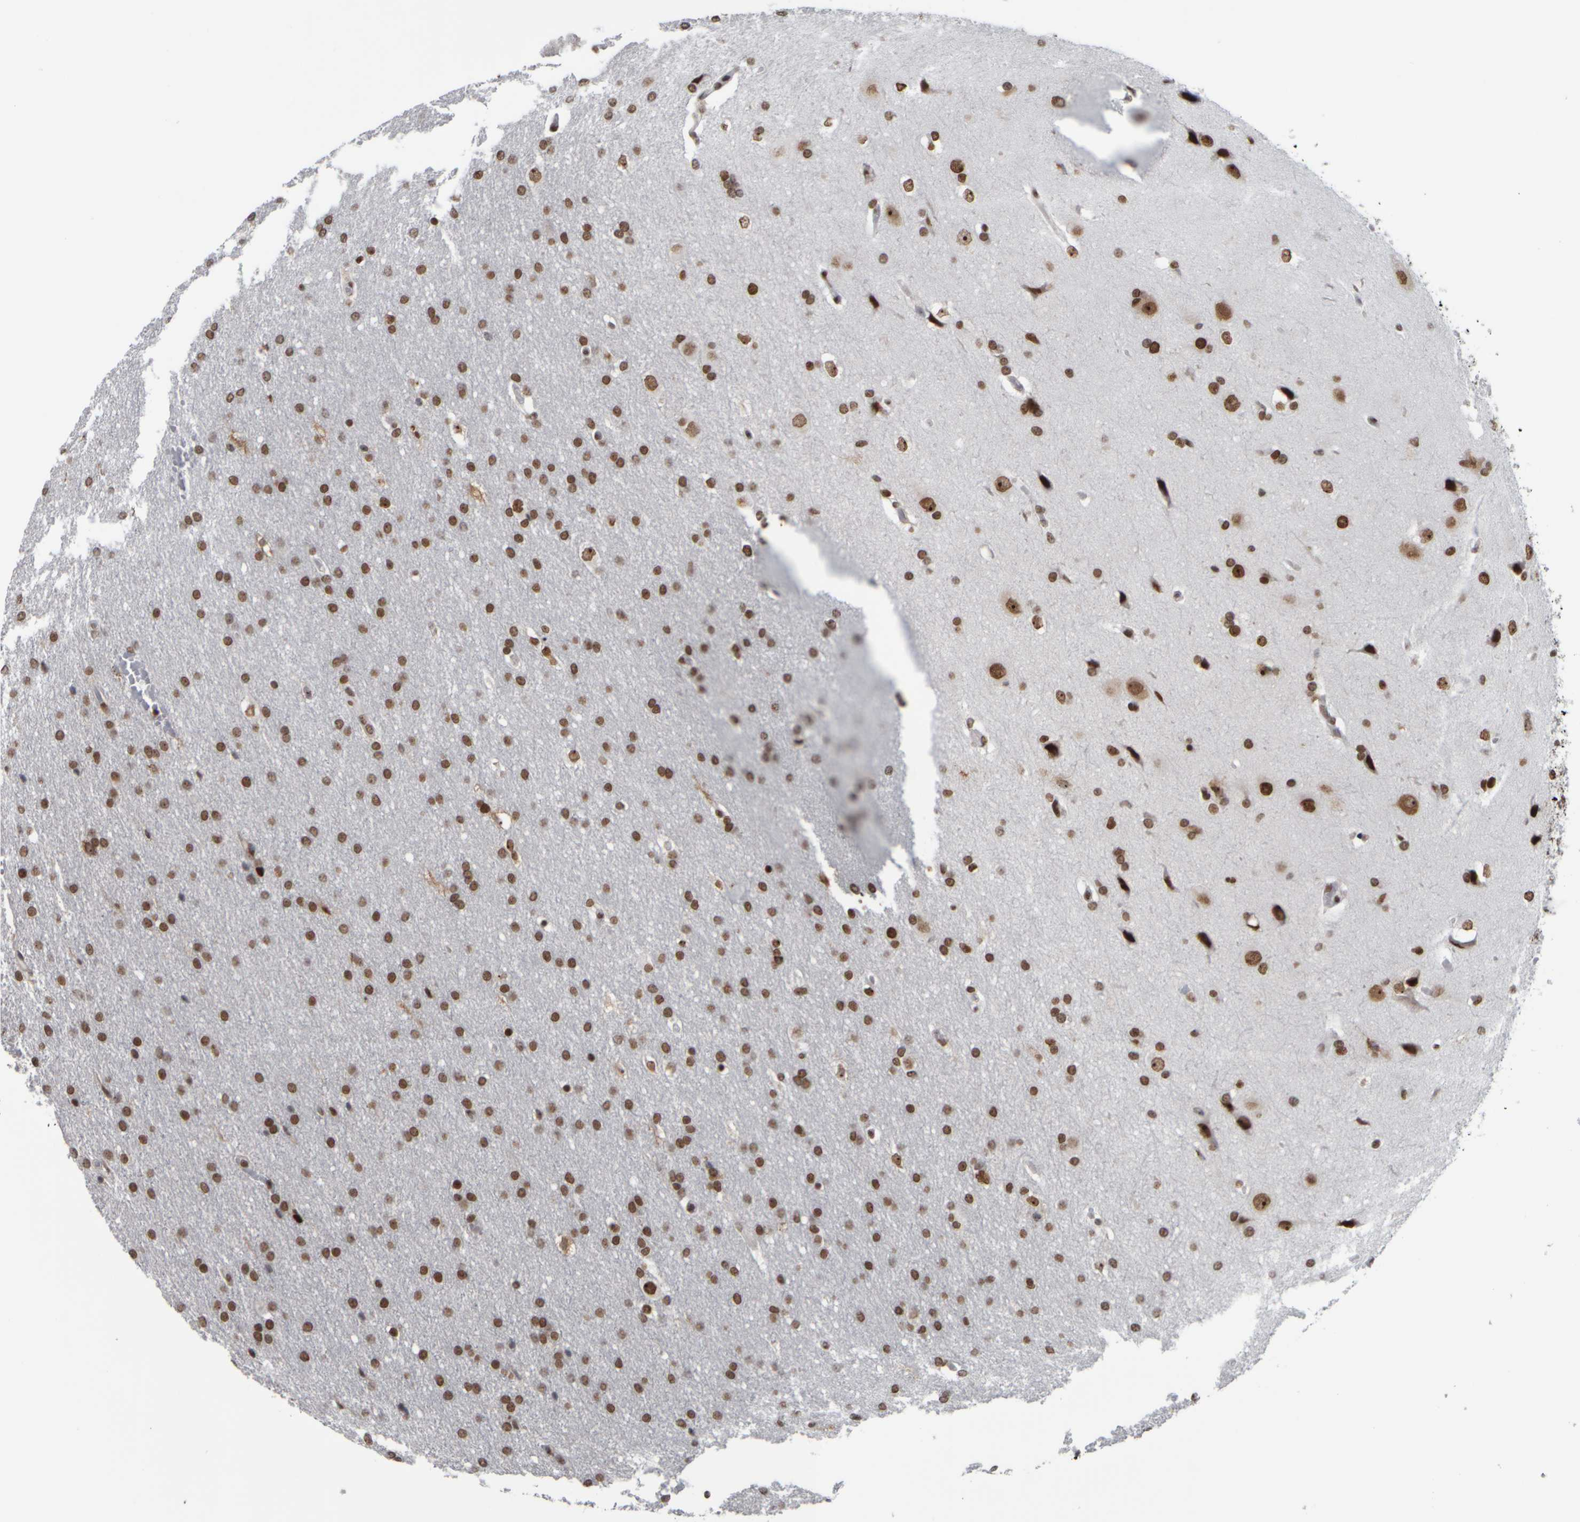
{"staining": {"intensity": "moderate", "quantity": ">75%", "location": "nuclear"}, "tissue": "glioma", "cell_type": "Tumor cells", "image_type": "cancer", "snomed": [{"axis": "morphology", "description": "Glioma, malignant, Low grade"}, {"axis": "topography", "description": "Brain"}], "caption": "The image displays staining of malignant glioma (low-grade), revealing moderate nuclear protein expression (brown color) within tumor cells.", "gene": "TOP2B", "patient": {"sex": "female", "age": 37}}